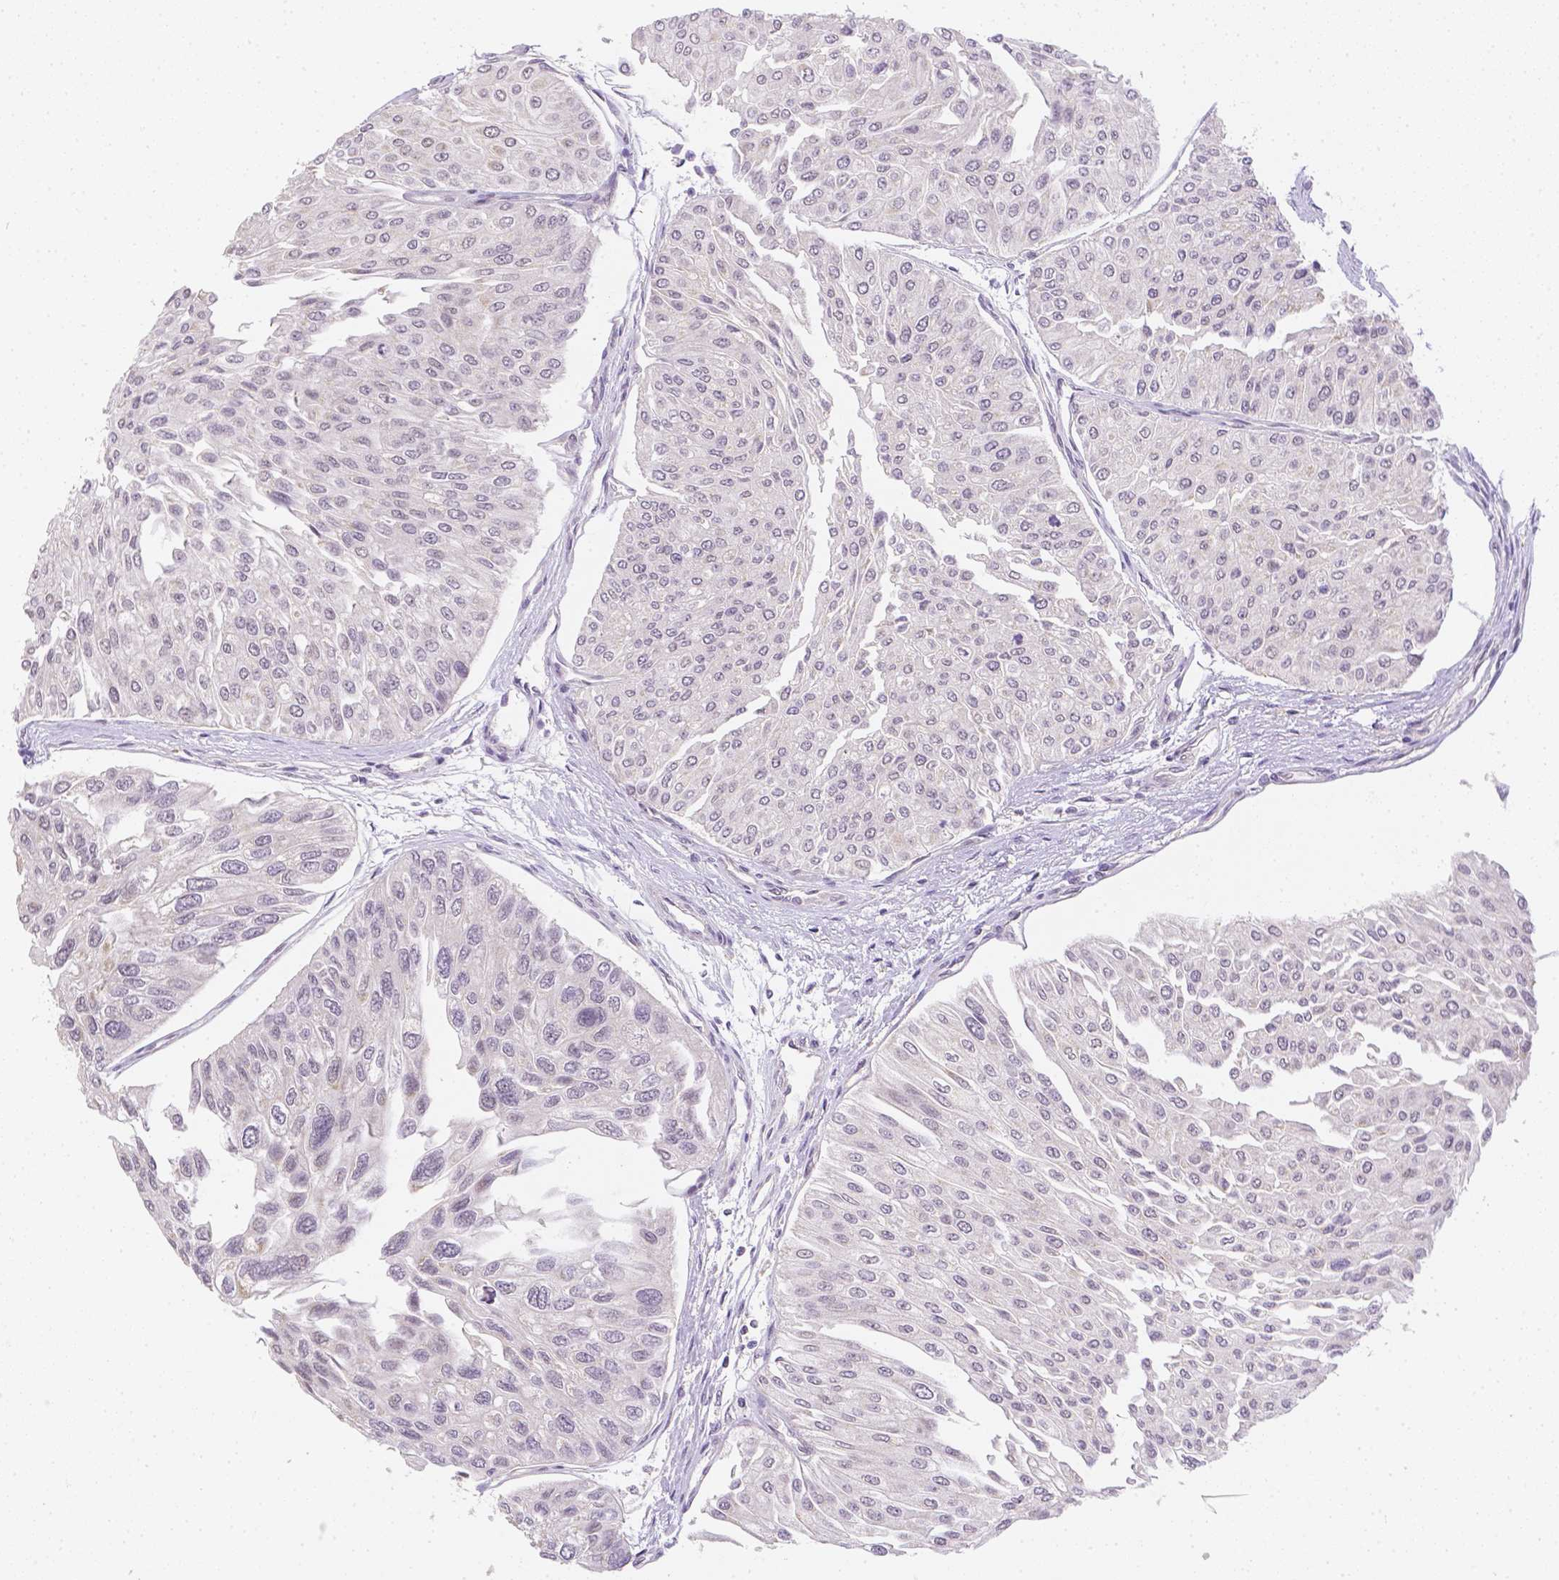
{"staining": {"intensity": "negative", "quantity": "none", "location": "none"}, "tissue": "urothelial cancer", "cell_type": "Tumor cells", "image_type": "cancer", "snomed": [{"axis": "morphology", "description": "Urothelial carcinoma, NOS"}, {"axis": "topography", "description": "Urinary bladder"}], "caption": "High power microscopy image of an IHC image of urothelial cancer, revealing no significant positivity in tumor cells. (DAB IHC with hematoxylin counter stain).", "gene": "ZNF280B", "patient": {"sex": "male", "age": 67}}